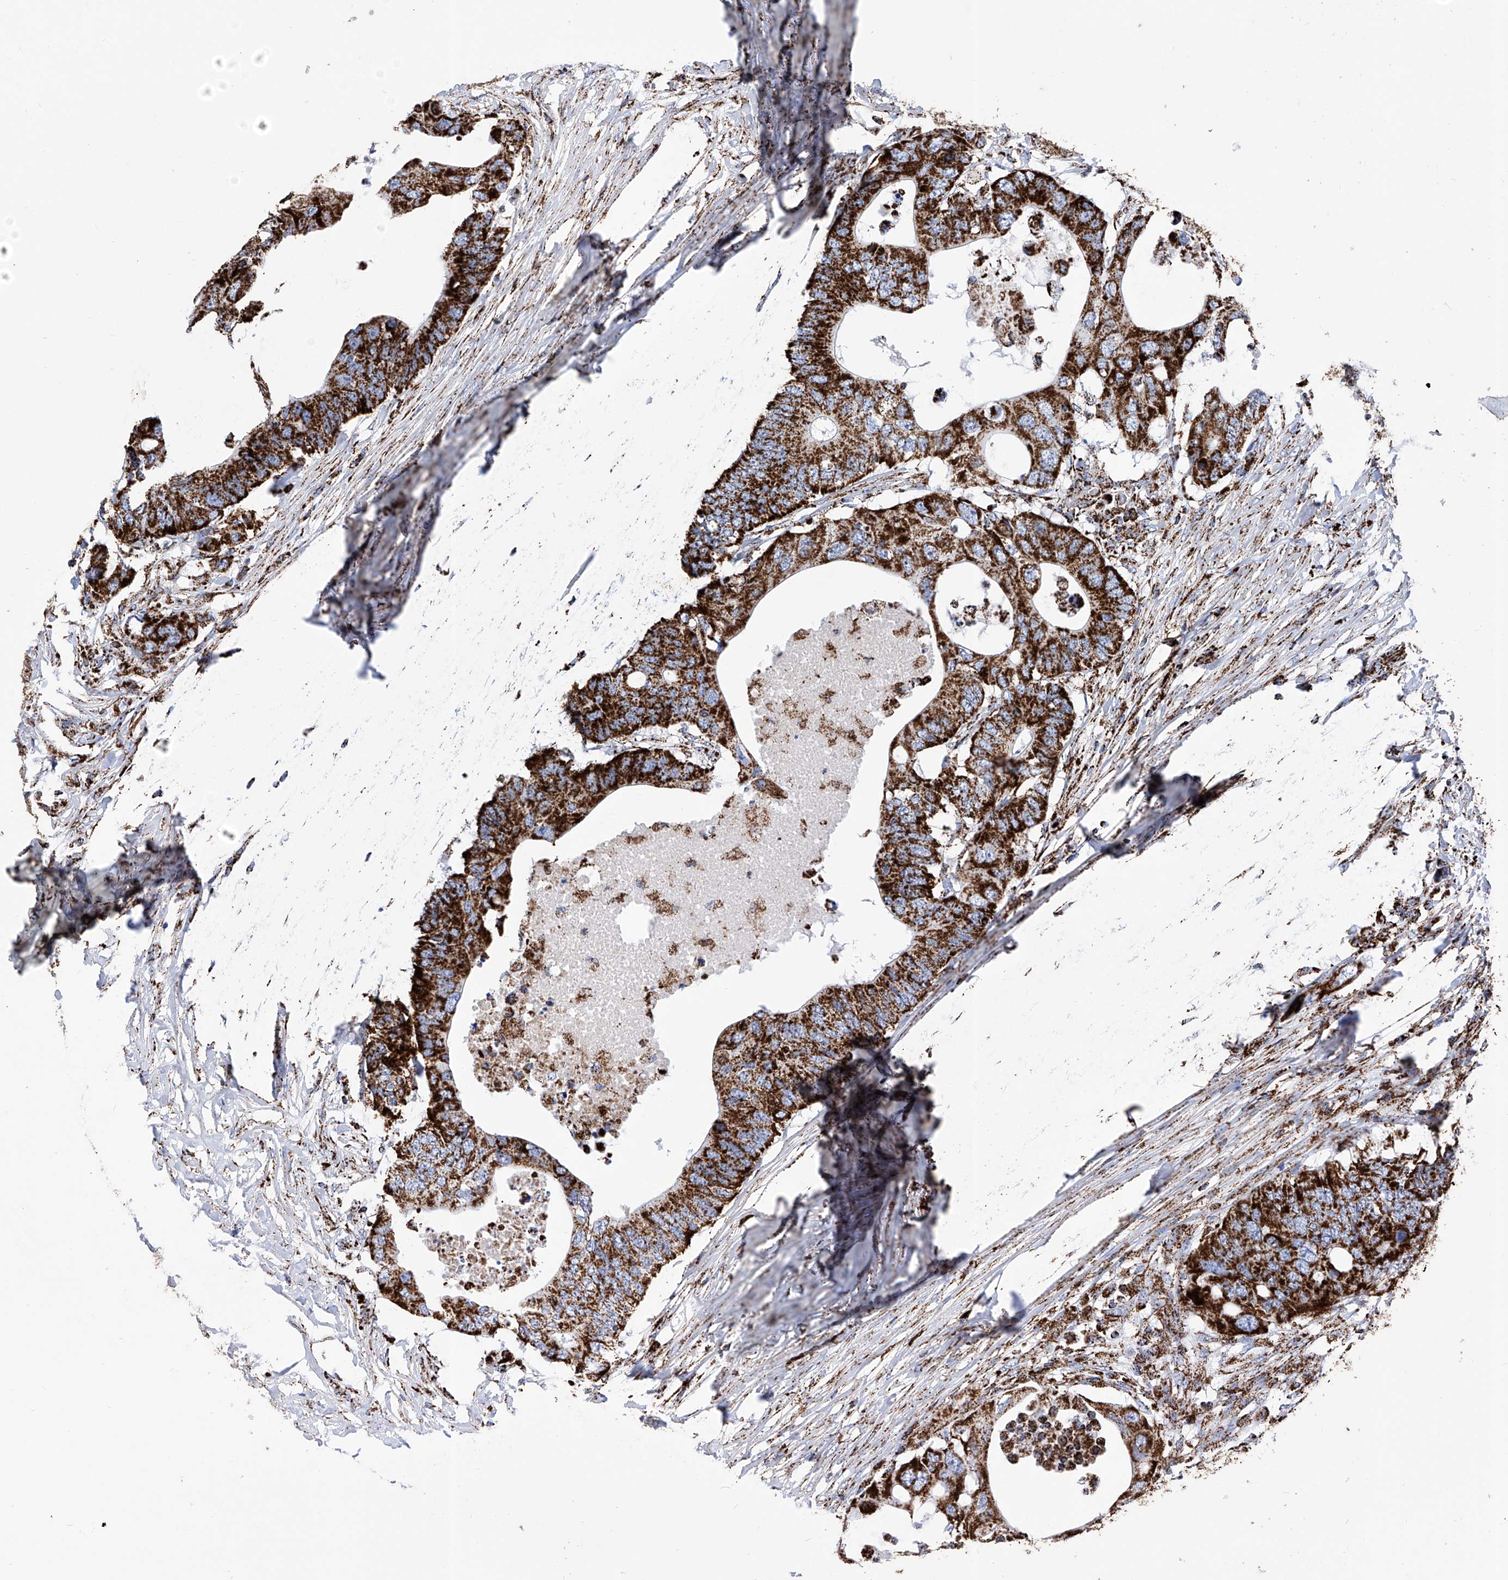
{"staining": {"intensity": "strong", "quantity": ">75%", "location": "cytoplasmic/membranous"}, "tissue": "colorectal cancer", "cell_type": "Tumor cells", "image_type": "cancer", "snomed": [{"axis": "morphology", "description": "Adenocarcinoma, NOS"}, {"axis": "topography", "description": "Colon"}], "caption": "Approximately >75% of tumor cells in adenocarcinoma (colorectal) exhibit strong cytoplasmic/membranous protein expression as visualized by brown immunohistochemical staining.", "gene": "ATP5PF", "patient": {"sex": "male", "age": 71}}